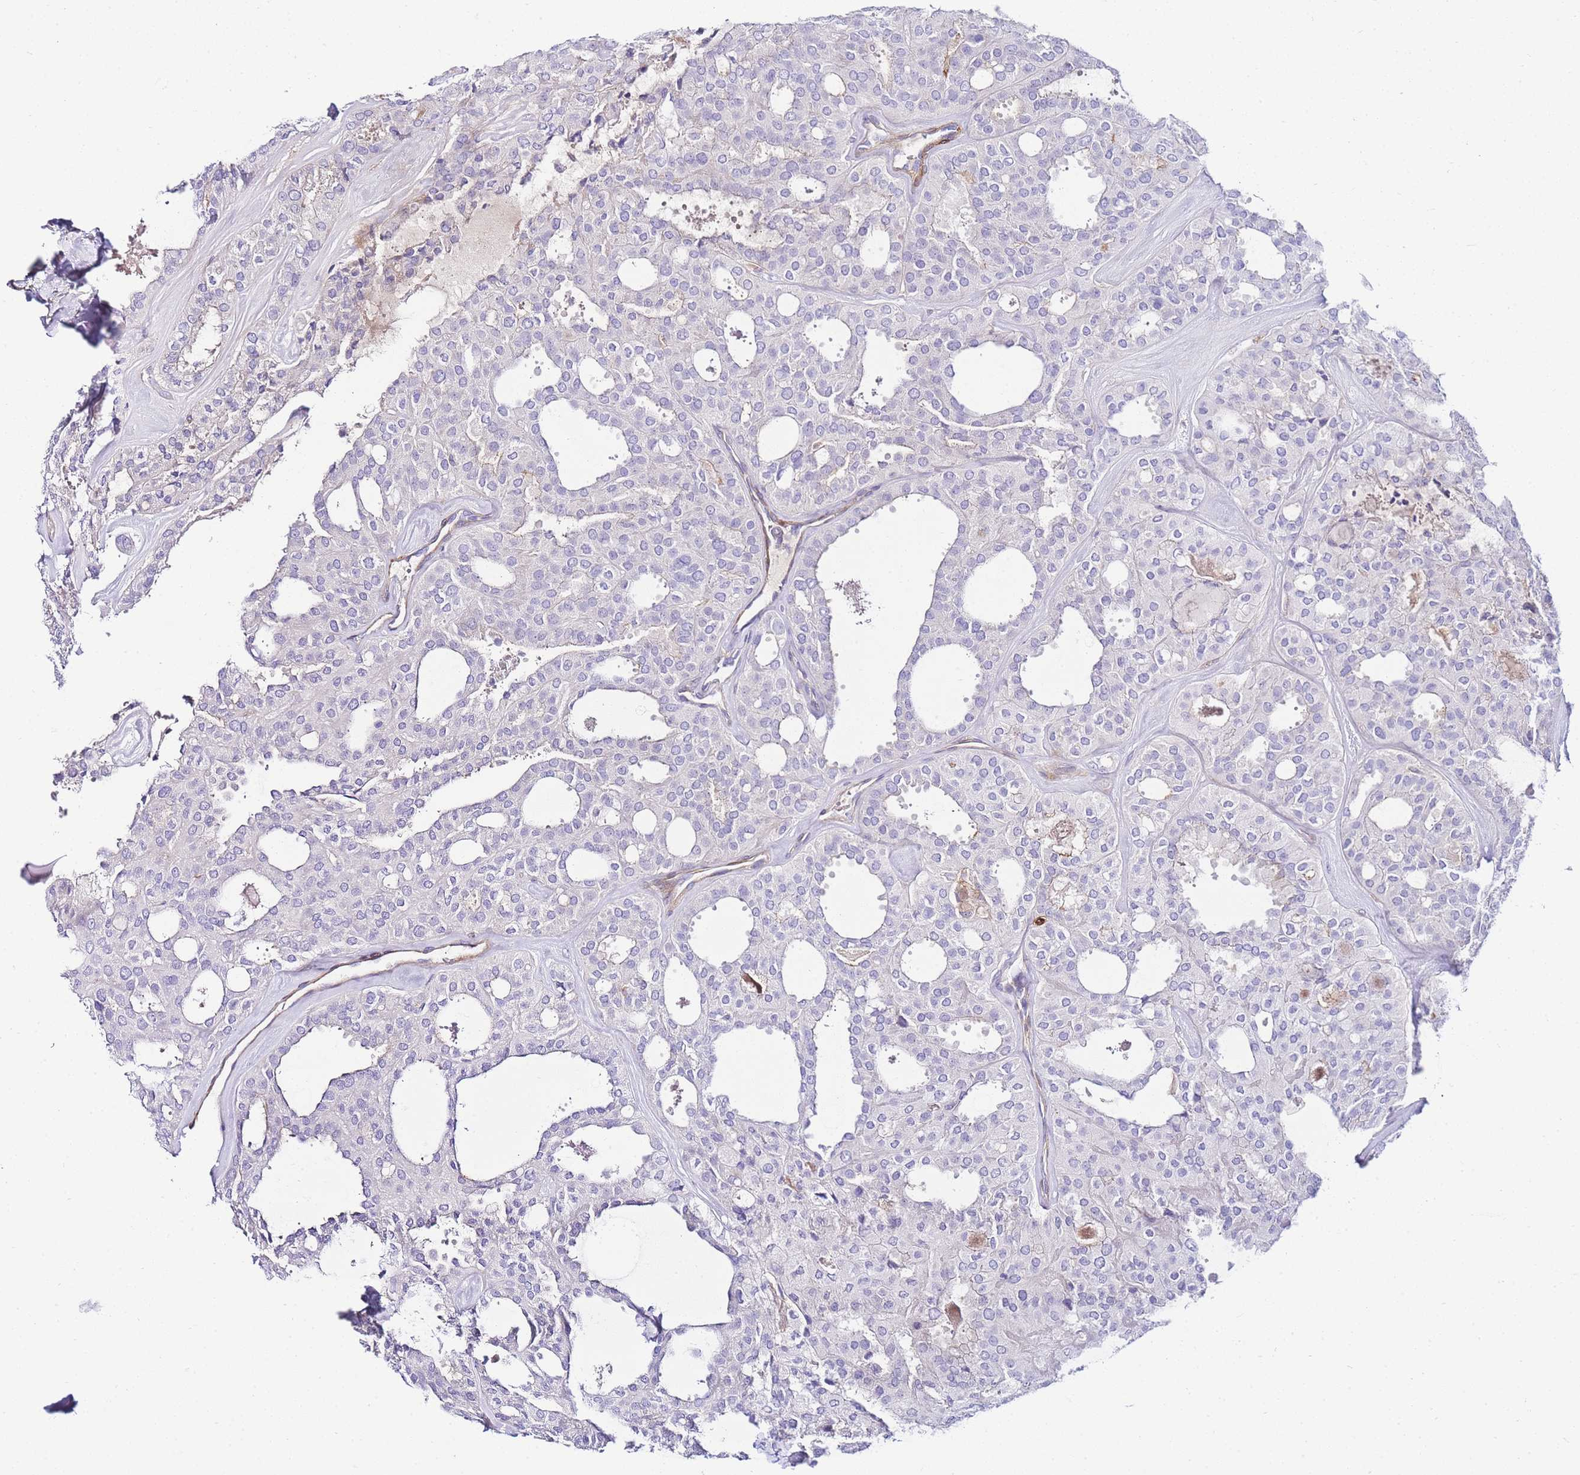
{"staining": {"intensity": "negative", "quantity": "none", "location": "none"}, "tissue": "thyroid cancer", "cell_type": "Tumor cells", "image_type": "cancer", "snomed": [{"axis": "morphology", "description": "Follicular adenoma carcinoma, NOS"}, {"axis": "topography", "description": "Thyroid gland"}], "caption": "The image shows no staining of tumor cells in thyroid follicular adenoma carcinoma. (DAB (3,3'-diaminobenzidine) immunohistochemistry (IHC) with hematoxylin counter stain).", "gene": "FBN3", "patient": {"sex": "male", "age": 75}}